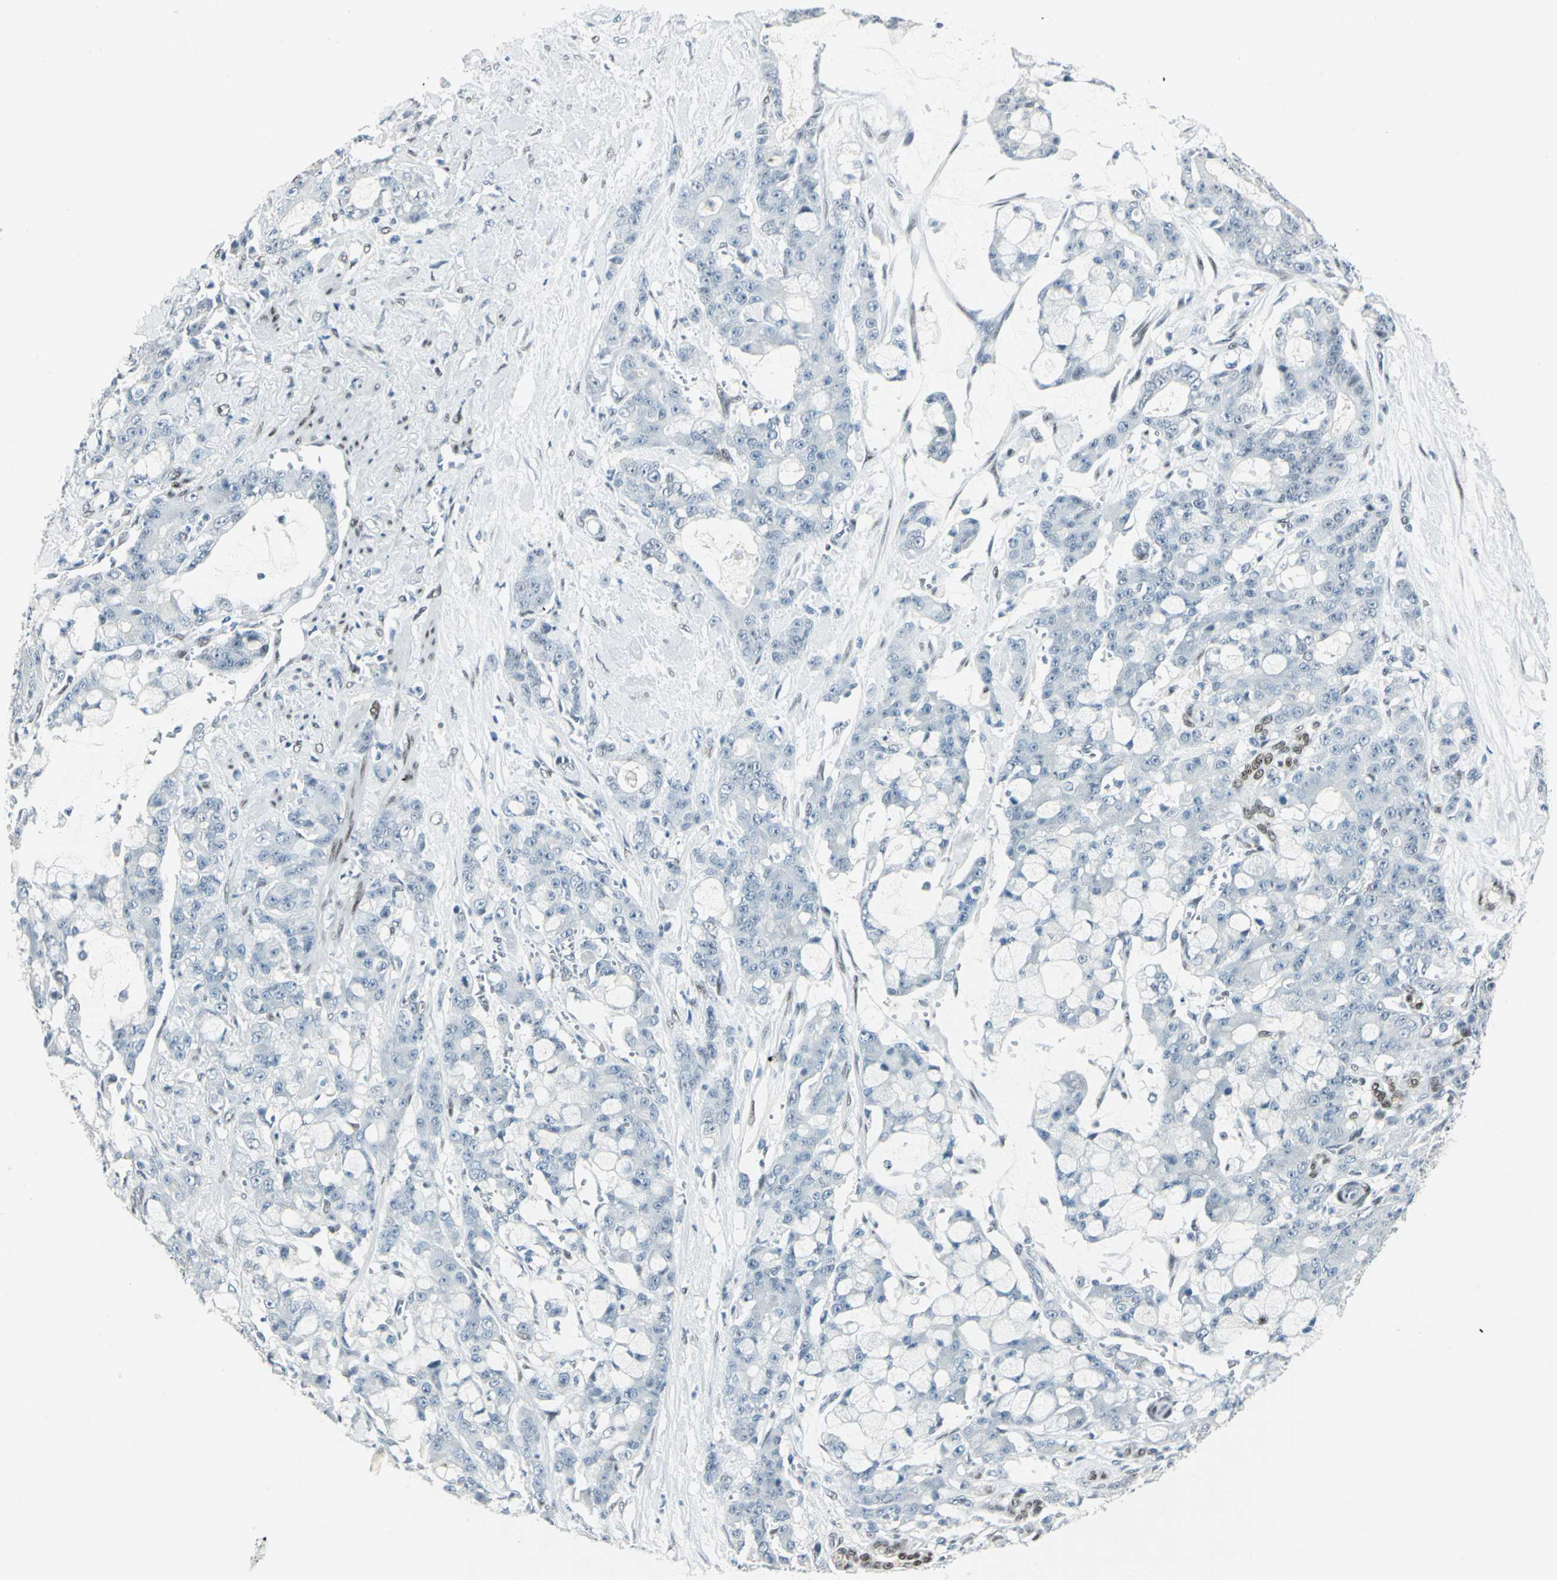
{"staining": {"intensity": "moderate", "quantity": "<25%", "location": "nuclear"}, "tissue": "pancreatic cancer", "cell_type": "Tumor cells", "image_type": "cancer", "snomed": [{"axis": "morphology", "description": "Adenocarcinoma, NOS"}, {"axis": "topography", "description": "Pancreas"}], "caption": "Immunohistochemical staining of human pancreatic adenocarcinoma exhibits low levels of moderate nuclear protein positivity in approximately <25% of tumor cells. Using DAB (3,3'-diaminobenzidine) (brown) and hematoxylin (blue) stains, captured at high magnification using brightfield microscopy.", "gene": "MEIS2", "patient": {"sex": "female", "age": 73}}